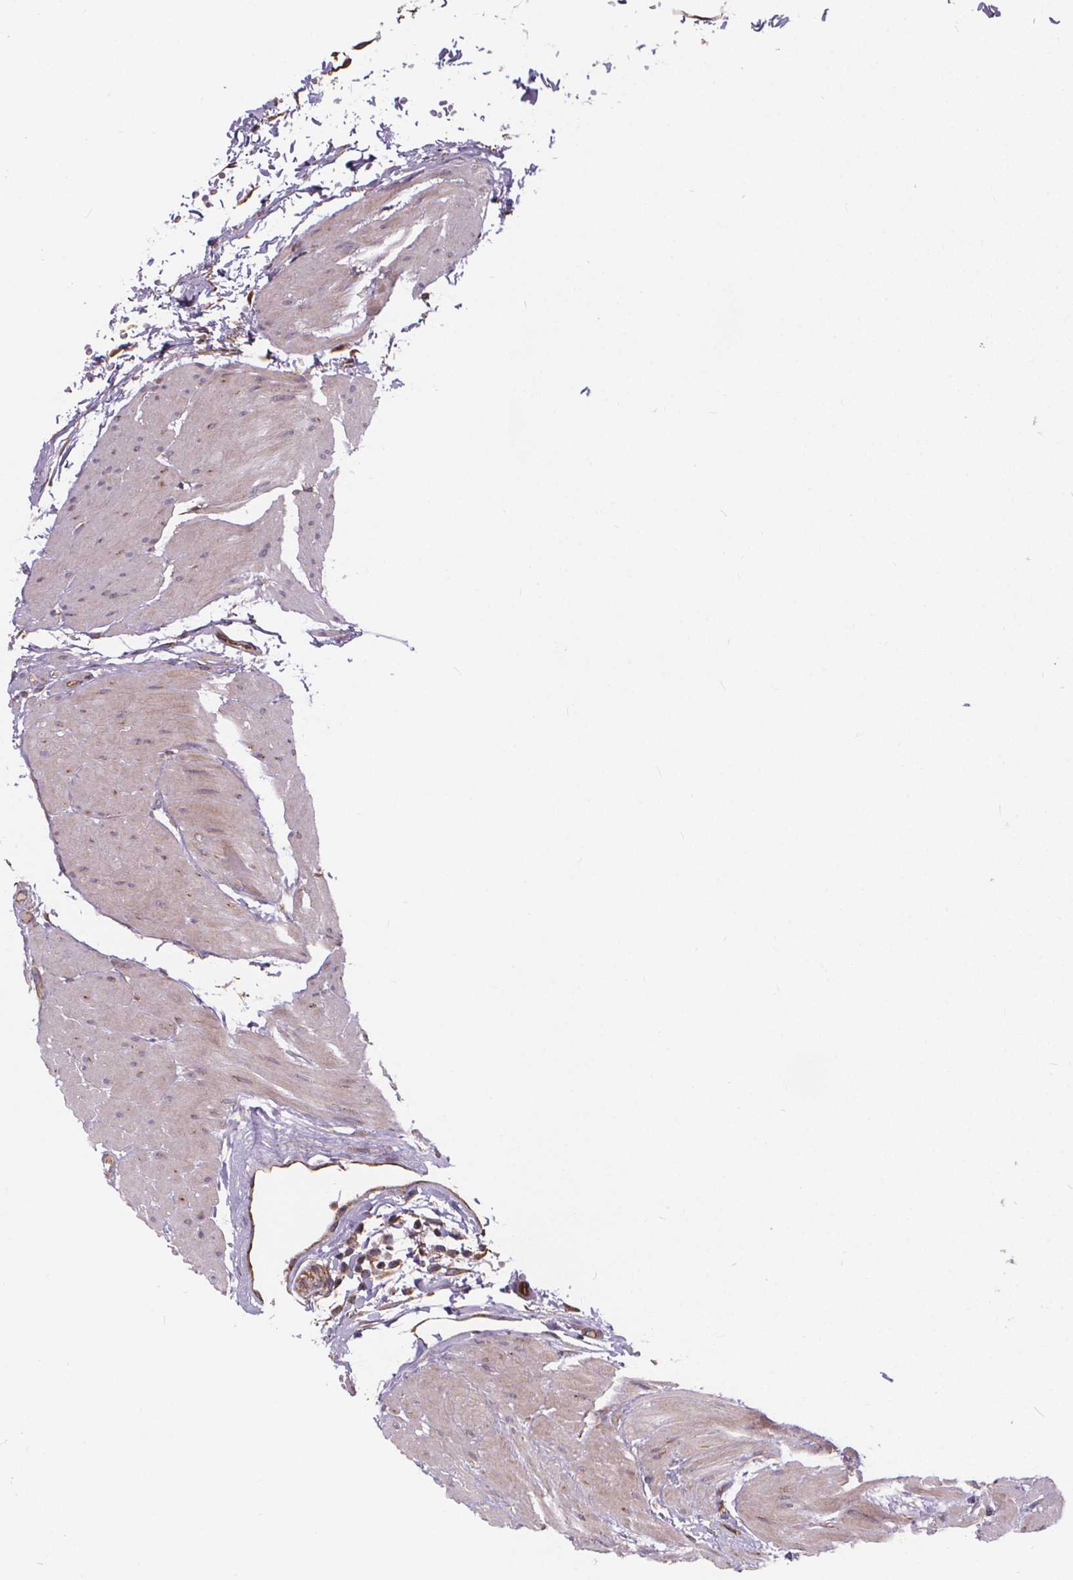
{"staining": {"intensity": "strong", "quantity": ">75%", "location": "cytoplasmic/membranous"}, "tissue": "urinary bladder", "cell_type": "Urothelial cells", "image_type": "normal", "snomed": [{"axis": "morphology", "description": "Normal tissue, NOS"}, {"axis": "topography", "description": "Urinary bladder"}], "caption": "Human urinary bladder stained for a protein (brown) exhibits strong cytoplasmic/membranous positive positivity in approximately >75% of urothelial cells.", "gene": "CLINT1", "patient": {"sex": "male", "age": 64}}